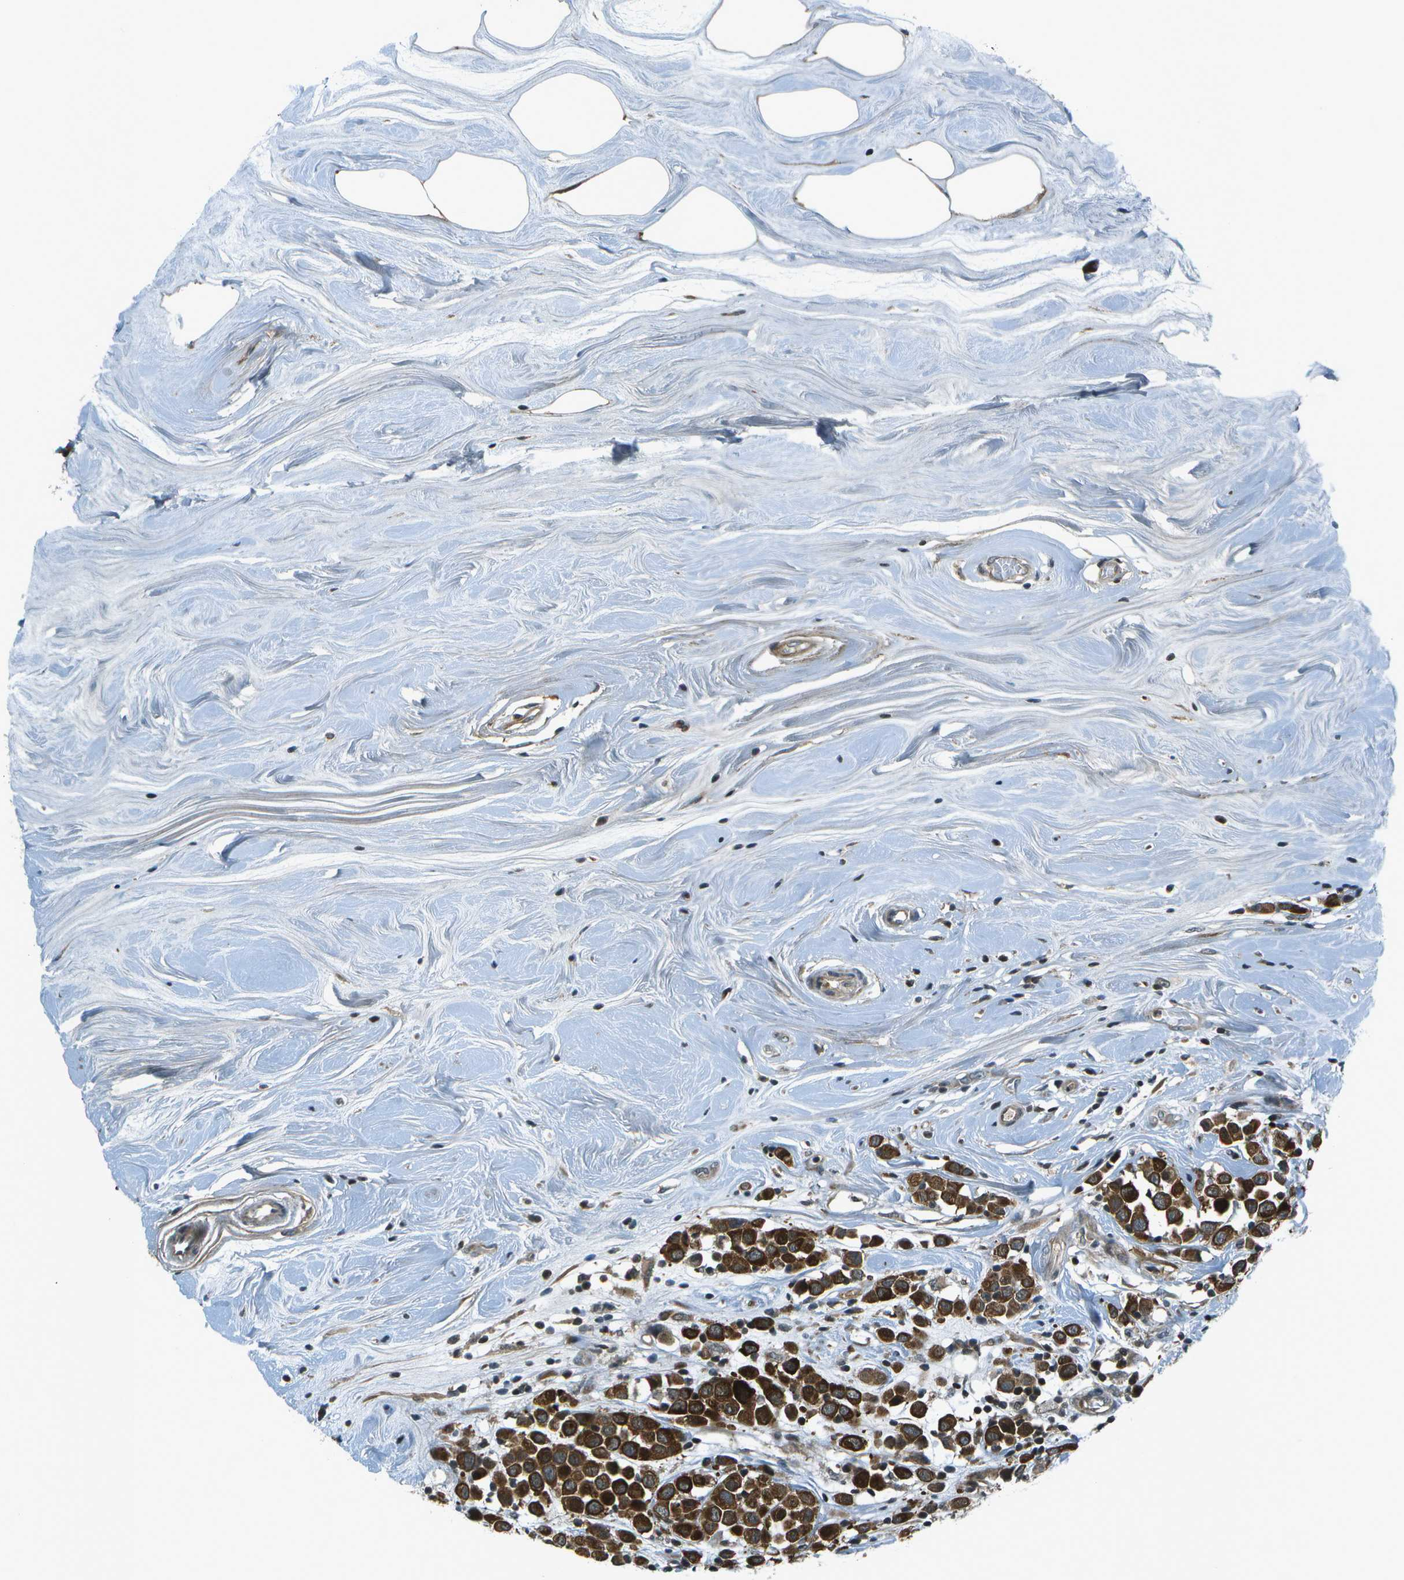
{"staining": {"intensity": "strong", "quantity": ">75%", "location": "cytoplasmic/membranous"}, "tissue": "breast cancer", "cell_type": "Tumor cells", "image_type": "cancer", "snomed": [{"axis": "morphology", "description": "Duct carcinoma"}, {"axis": "topography", "description": "Breast"}], "caption": "DAB immunohistochemical staining of intraductal carcinoma (breast) demonstrates strong cytoplasmic/membranous protein positivity in about >75% of tumor cells.", "gene": "TMEM19", "patient": {"sex": "female", "age": 61}}